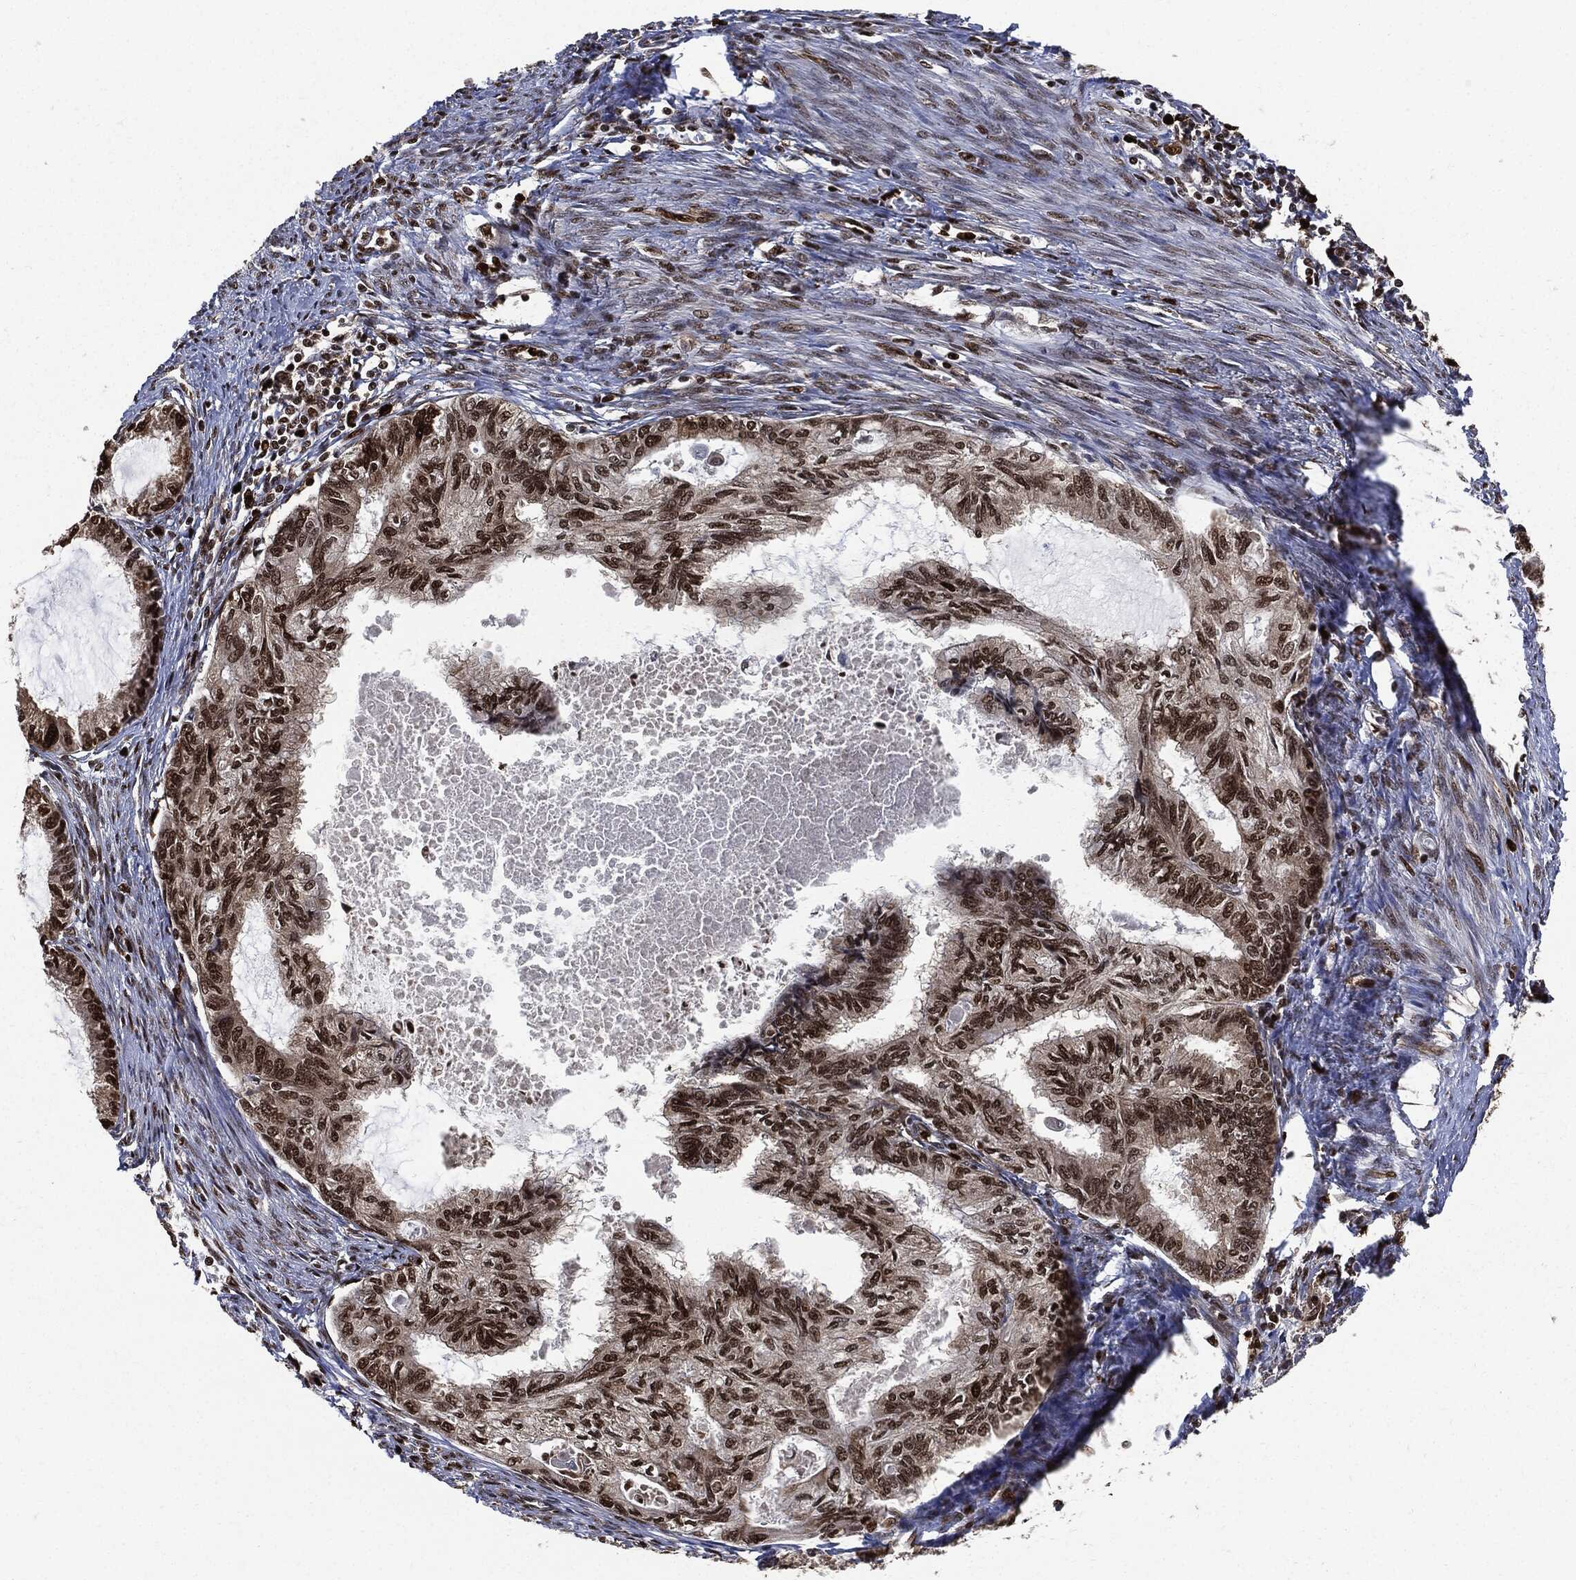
{"staining": {"intensity": "strong", "quantity": ">75%", "location": "nuclear"}, "tissue": "endometrial cancer", "cell_type": "Tumor cells", "image_type": "cancer", "snomed": [{"axis": "morphology", "description": "Adenocarcinoma, NOS"}, {"axis": "topography", "description": "Endometrium"}], "caption": "This is an image of immunohistochemistry (IHC) staining of endometrial cancer (adenocarcinoma), which shows strong expression in the nuclear of tumor cells.", "gene": "PCNA", "patient": {"sex": "female", "age": 86}}